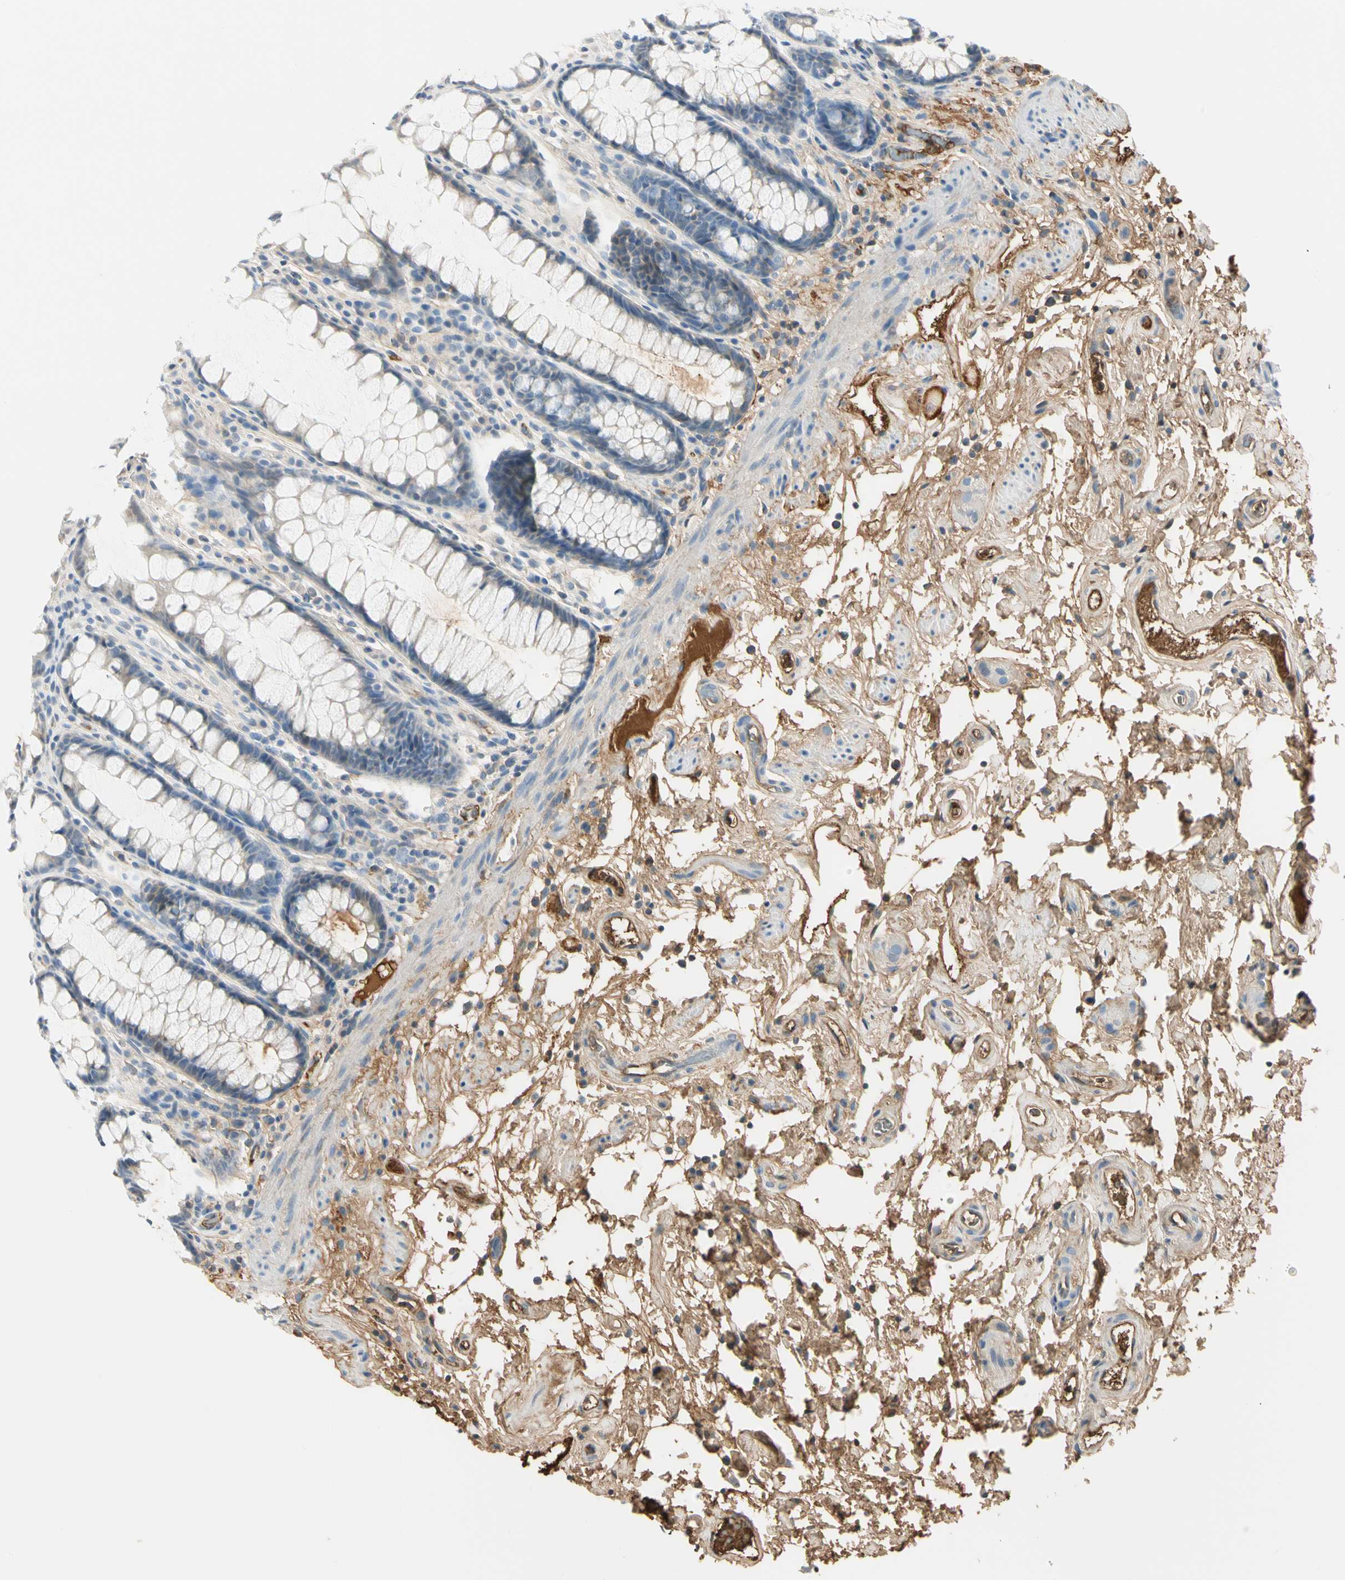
{"staining": {"intensity": "weak", "quantity": "25%-75%", "location": "cytoplasmic/membranous"}, "tissue": "rectum", "cell_type": "Glandular cells", "image_type": "normal", "snomed": [{"axis": "morphology", "description": "Normal tissue, NOS"}, {"axis": "topography", "description": "Rectum"}], "caption": "Immunohistochemistry of unremarkable human rectum exhibits low levels of weak cytoplasmic/membranous staining in about 25%-75% of glandular cells. (brown staining indicates protein expression, while blue staining denotes nuclei).", "gene": "LAMB3", "patient": {"sex": "male", "age": 92}}